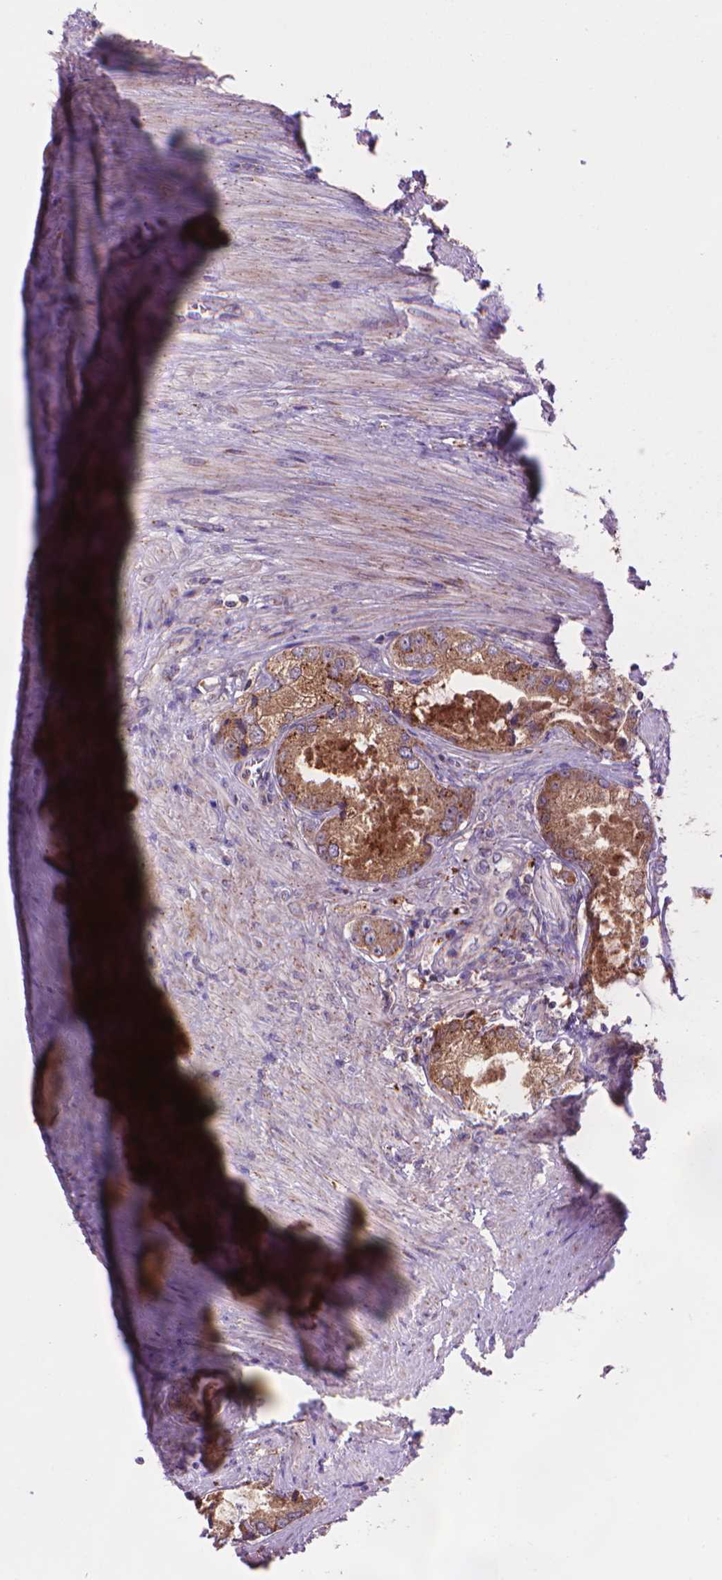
{"staining": {"intensity": "strong", "quantity": ">75%", "location": "cytoplasmic/membranous"}, "tissue": "prostate cancer", "cell_type": "Tumor cells", "image_type": "cancer", "snomed": [{"axis": "morphology", "description": "Adenocarcinoma, Low grade"}, {"axis": "topography", "description": "Prostate"}], "caption": "A high amount of strong cytoplasmic/membranous positivity is appreciated in approximately >75% of tumor cells in prostate cancer tissue. Nuclei are stained in blue.", "gene": "GLB1", "patient": {"sex": "male", "age": 68}}